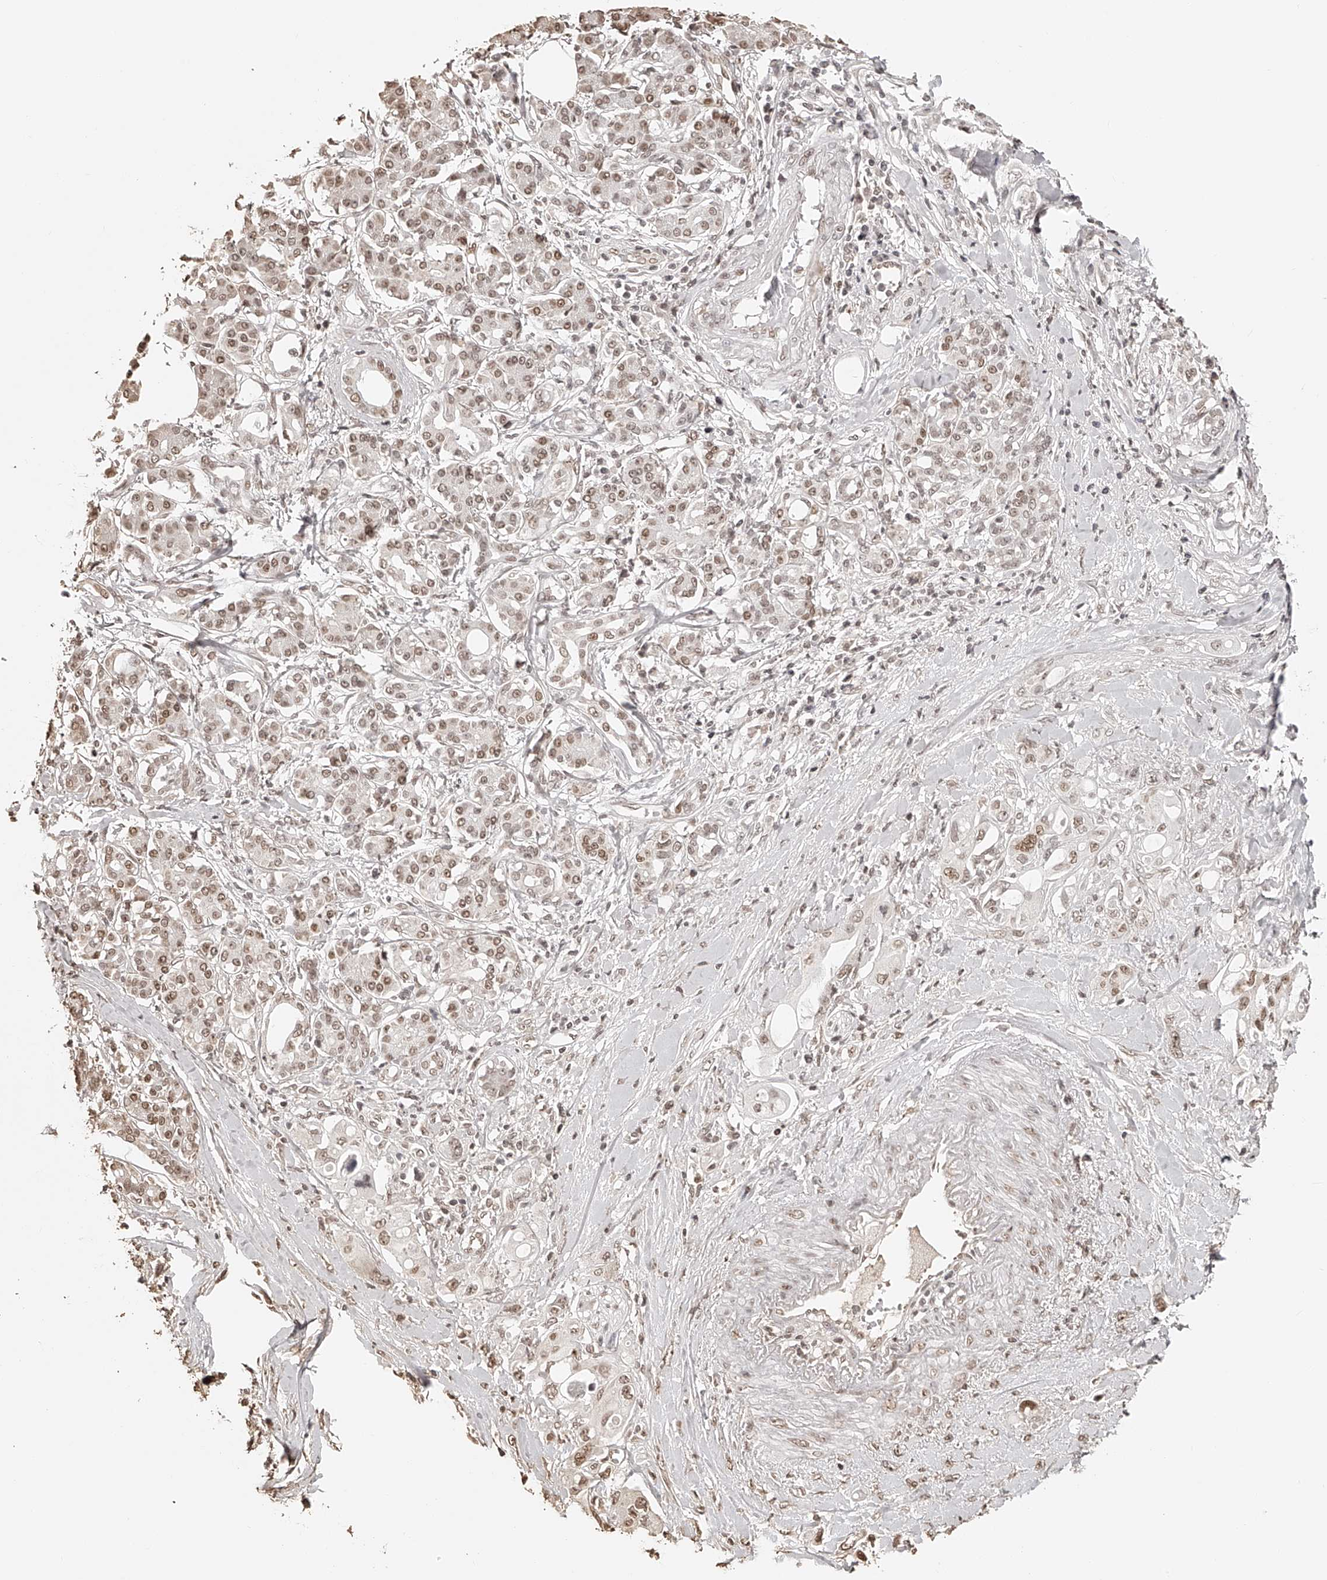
{"staining": {"intensity": "weak", "quantity": ">75%", "location": "nuclear"}, "tissue": "pancreatic cancer", "cell_type": "Tumor cells", "image_type": "cancer", "snomed": [{"axis": "morphology", "description": "Adenocarcinoma, NOS"}, {"axis": "topography", "description": "Pancreas"}], "caption": "Pancreatic cancer was stained to show a protein in brown. There is low levels of weak nuclear expression in about >75% of tumor cells.", "gene": "ZNF503", "patient": {"sex": "female", "age": 56}}